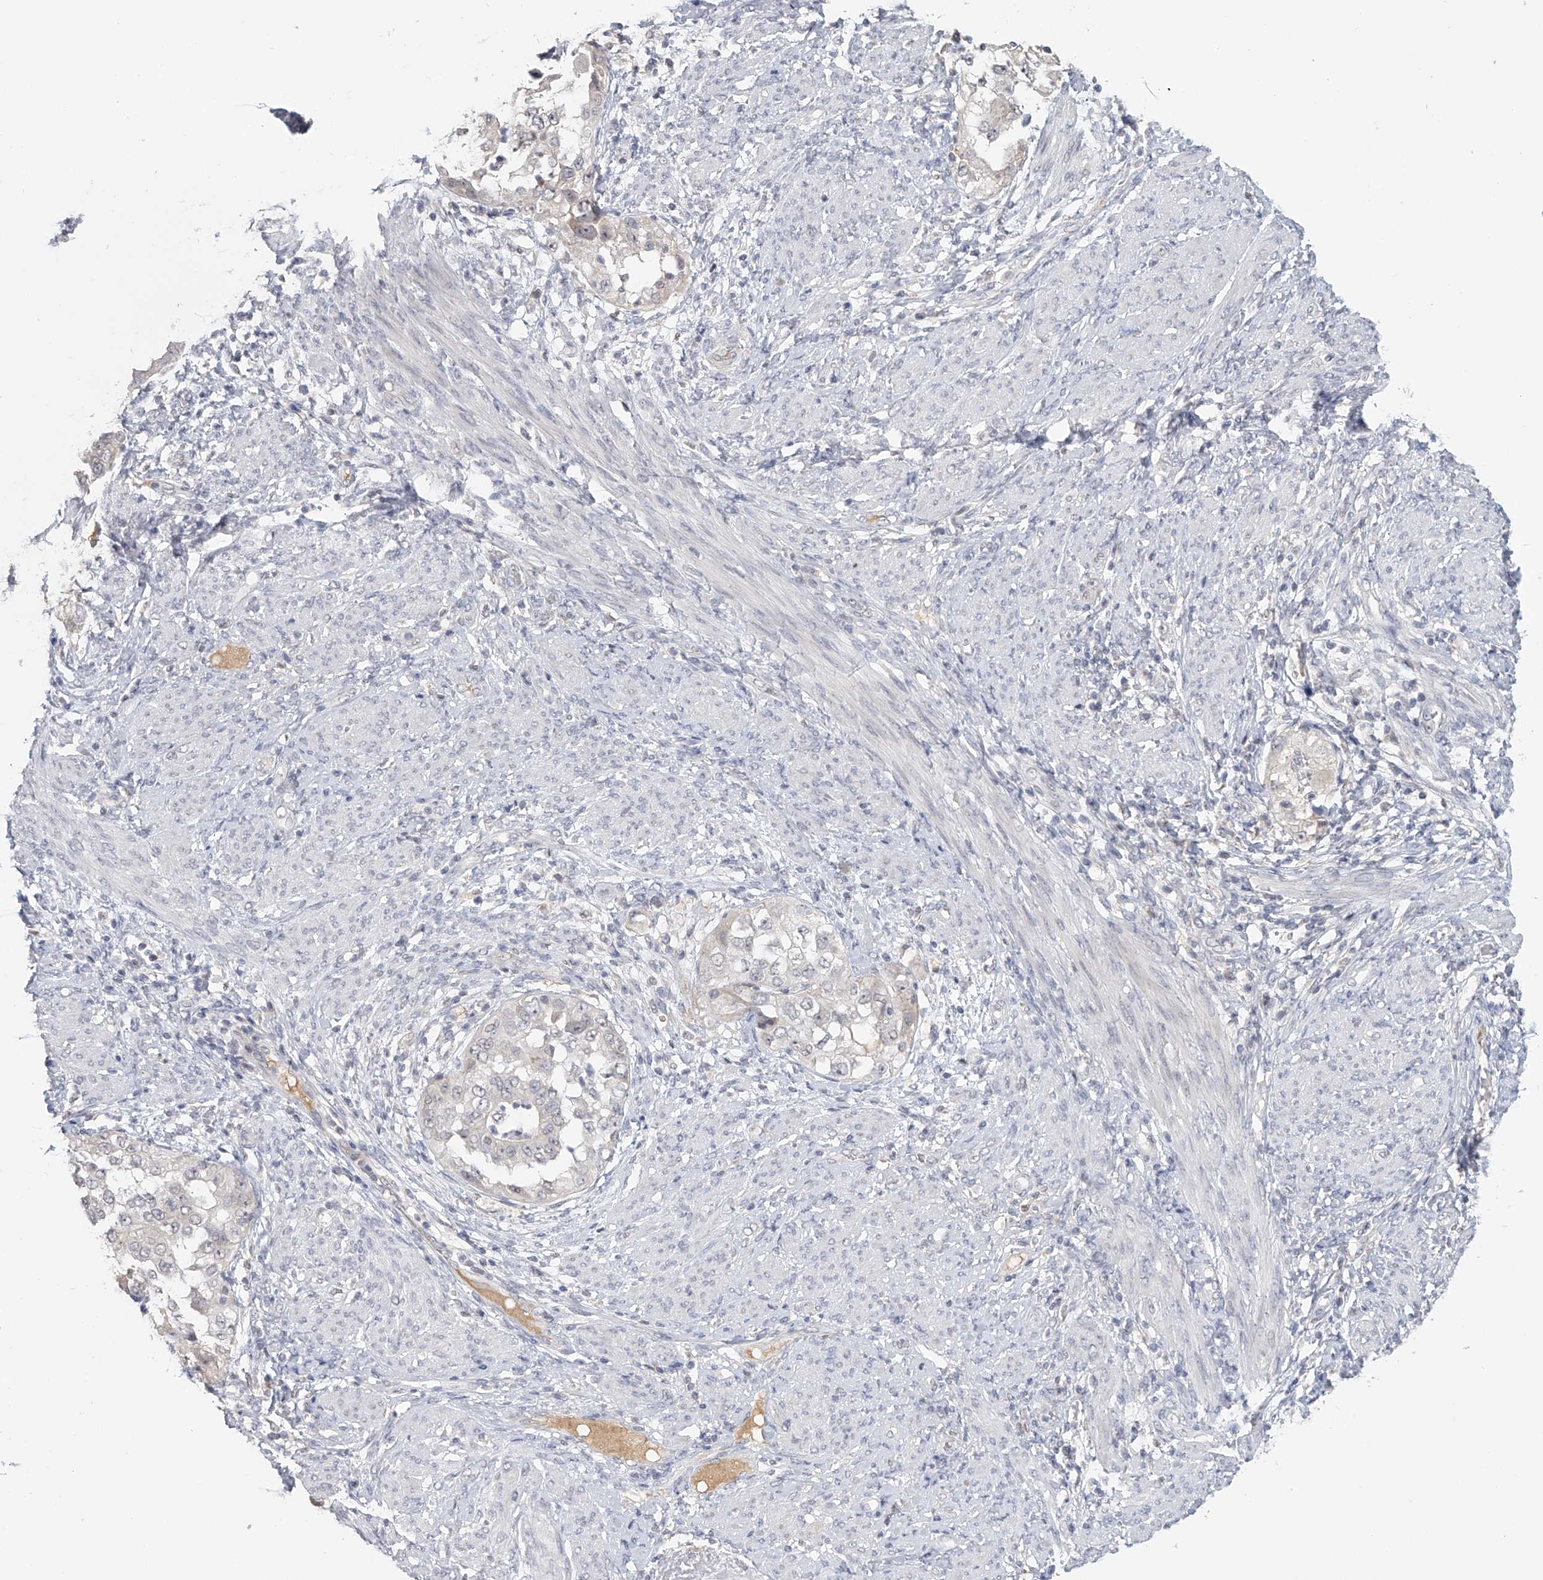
{"staining": {"intensity": "negative", "quantity": "none", "location": "none"}, "tissue": "endometrial cancer", "cell_type": "Tumor cells", "image_type": "cancer", "snomed": [{"axis": "morphology", "description": "Adenocarcinoma, NOS"}, {"axis": "topography", "description": "Endometrium"}], "caption": "Immunohistochemistry photomicrograph of human endometrial cancer stained for a protein (brown), which exhibits no positivity in tumor cells.", "gene": "DDX43", "patient": {"sex": "female", "age": 85}}